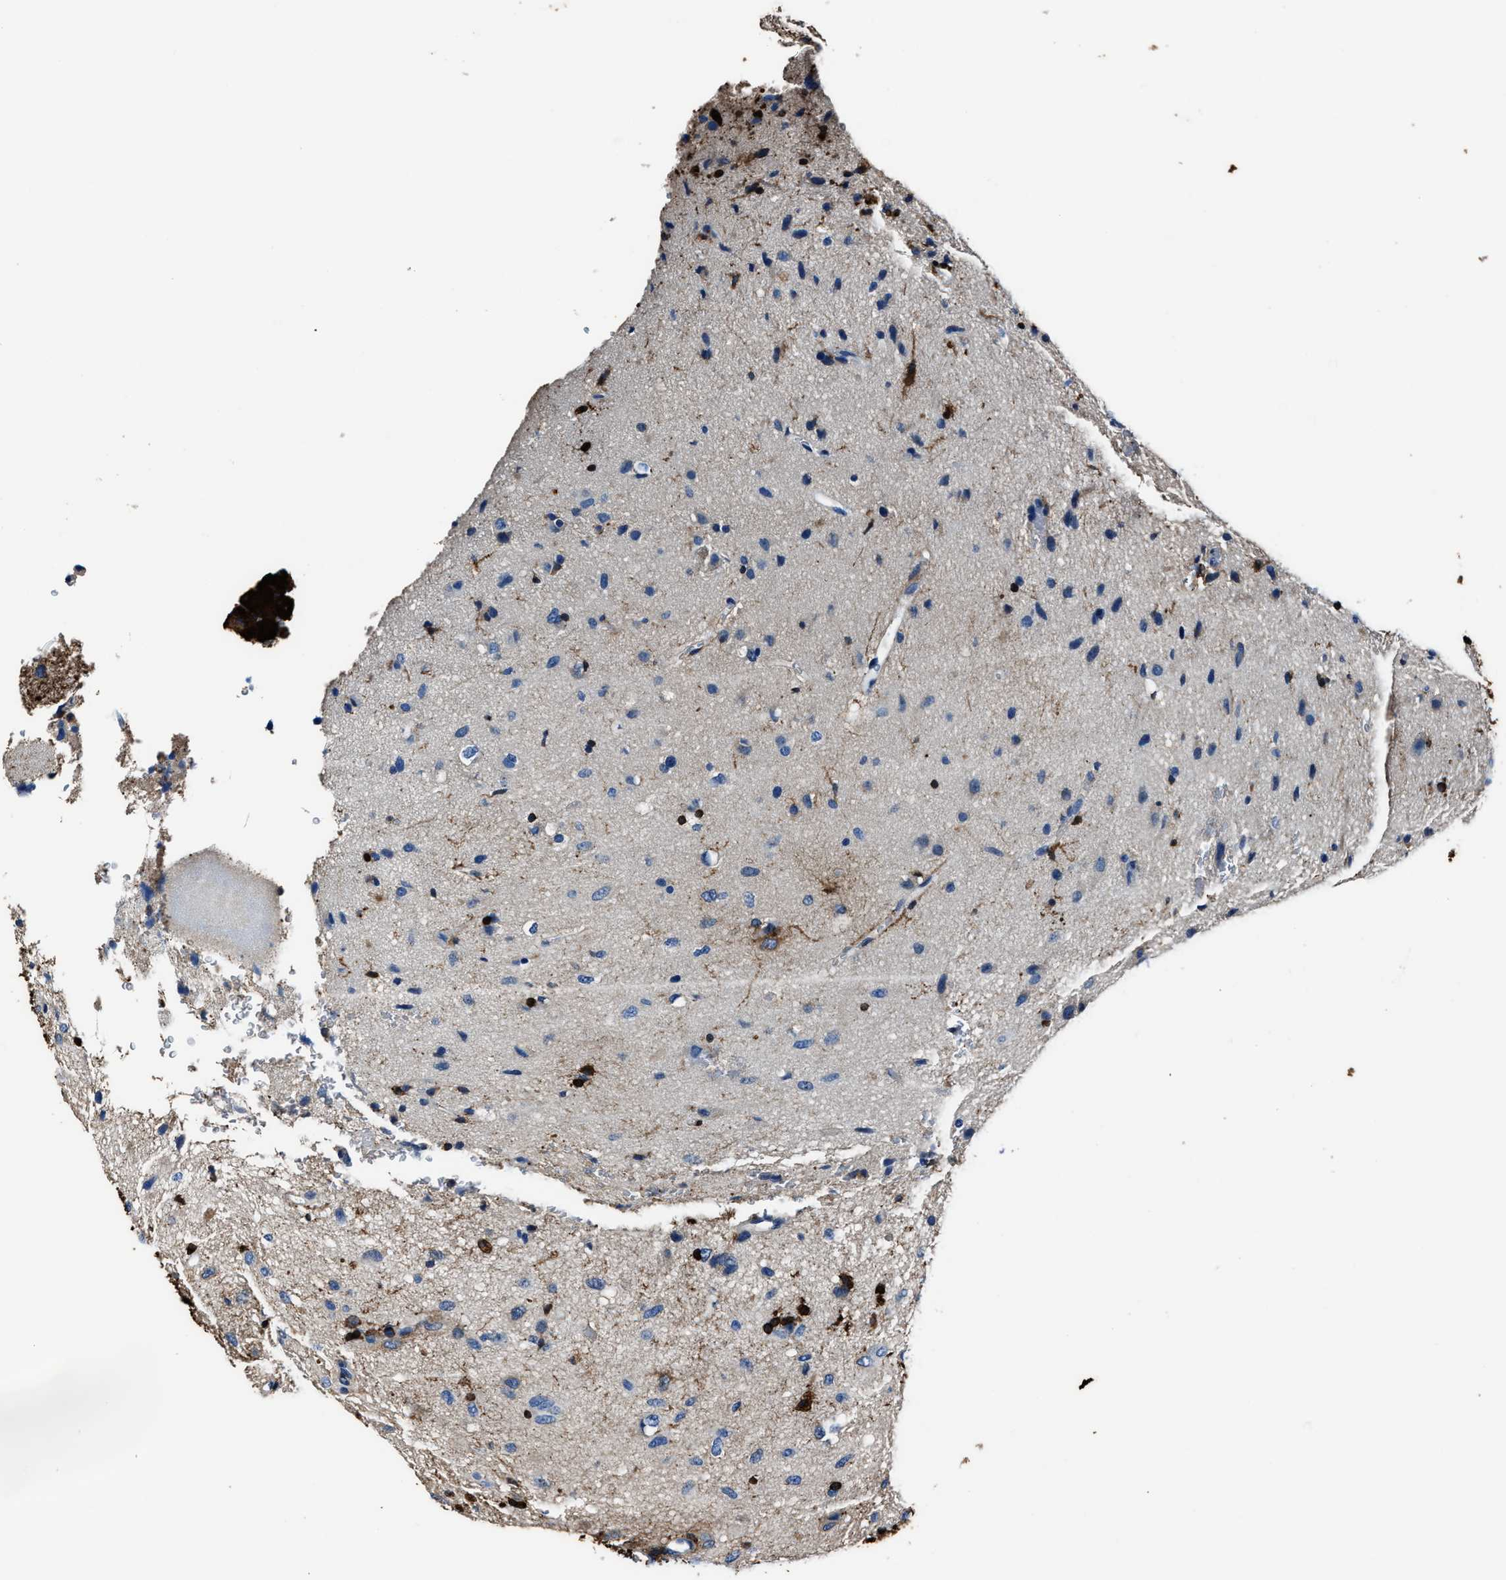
{"staining": {"intensity": "negative", "quantity": "none", "location": "none"}, "tissue": "glioma", "cell_type": "Tumor cells", "image_type": "cancer", "snomed": [{"axis": "morphology", "description": "Glioma, malignant, Low grade"}, {"axis": "topography", "description": "Brain"}], "caption": "The micrograph exhibits no significant expression in tumor cells of malignant low-grade glioma.", "gene": "FTL", "patient": {"sex": "male", "age": 77}}